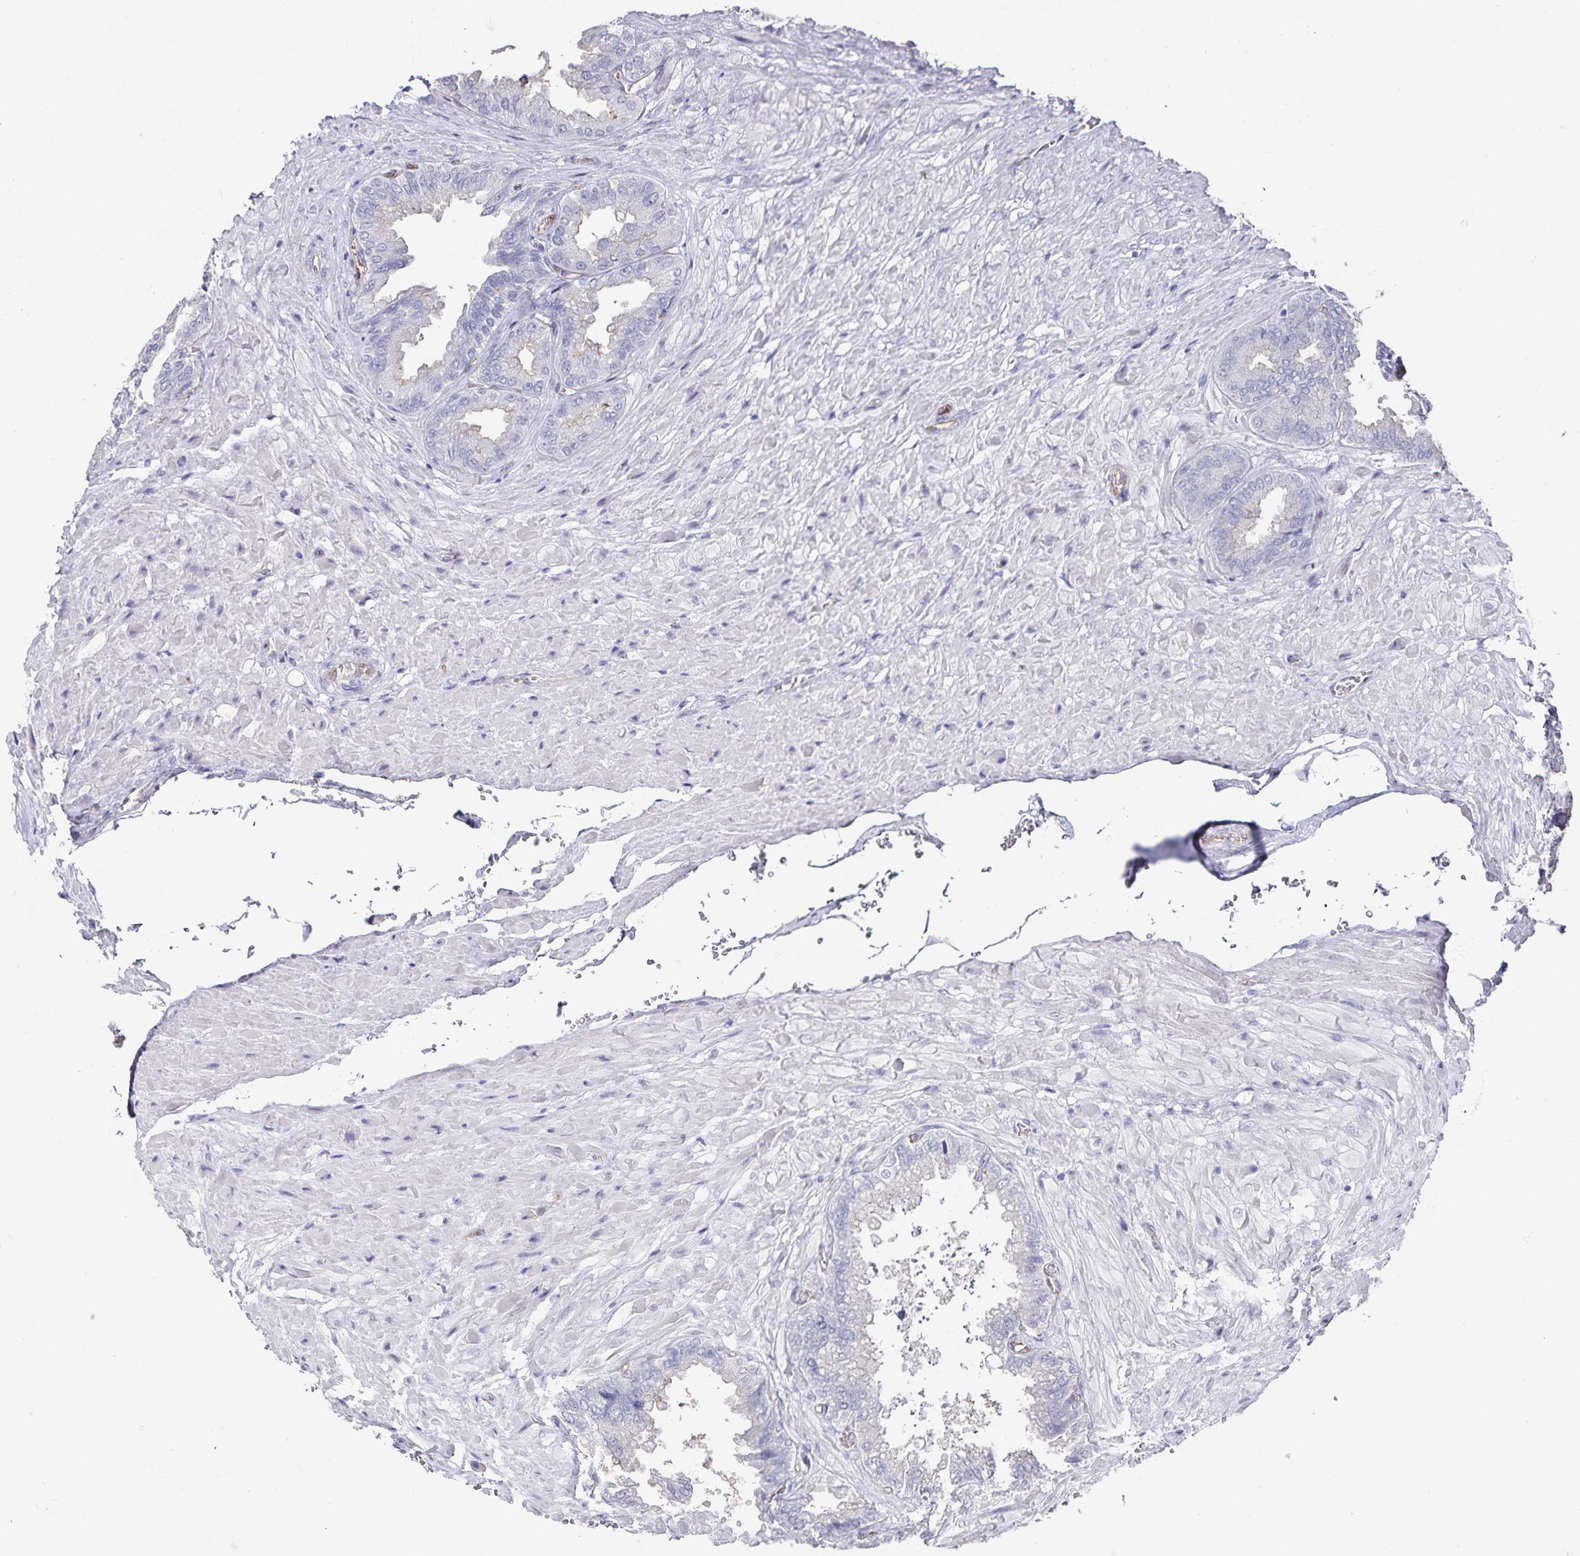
{"staining": {"intensity": "weak", "quantity": "<25%", "location": "cytoplasmic/membranous"}, "tissue": "seminal vesicle", "cell_type": "Glandular cells", "image_type": "normal", "snomed": [{"axis": "morphology", "description": "Normal tissue, NOS"}, {"axis": "topography", "description": "Seminal veicle"}], "caption": "Immunohistochemistry (IHC) photomicrograph of normal seminal vesicle: seminal vesicle stained with DAB (3,3'-diaminobenzidine) shows no significant protein expression in glandular cells.", "gene": "PODXL", "patient": {"sex": "male", "age": 68}}